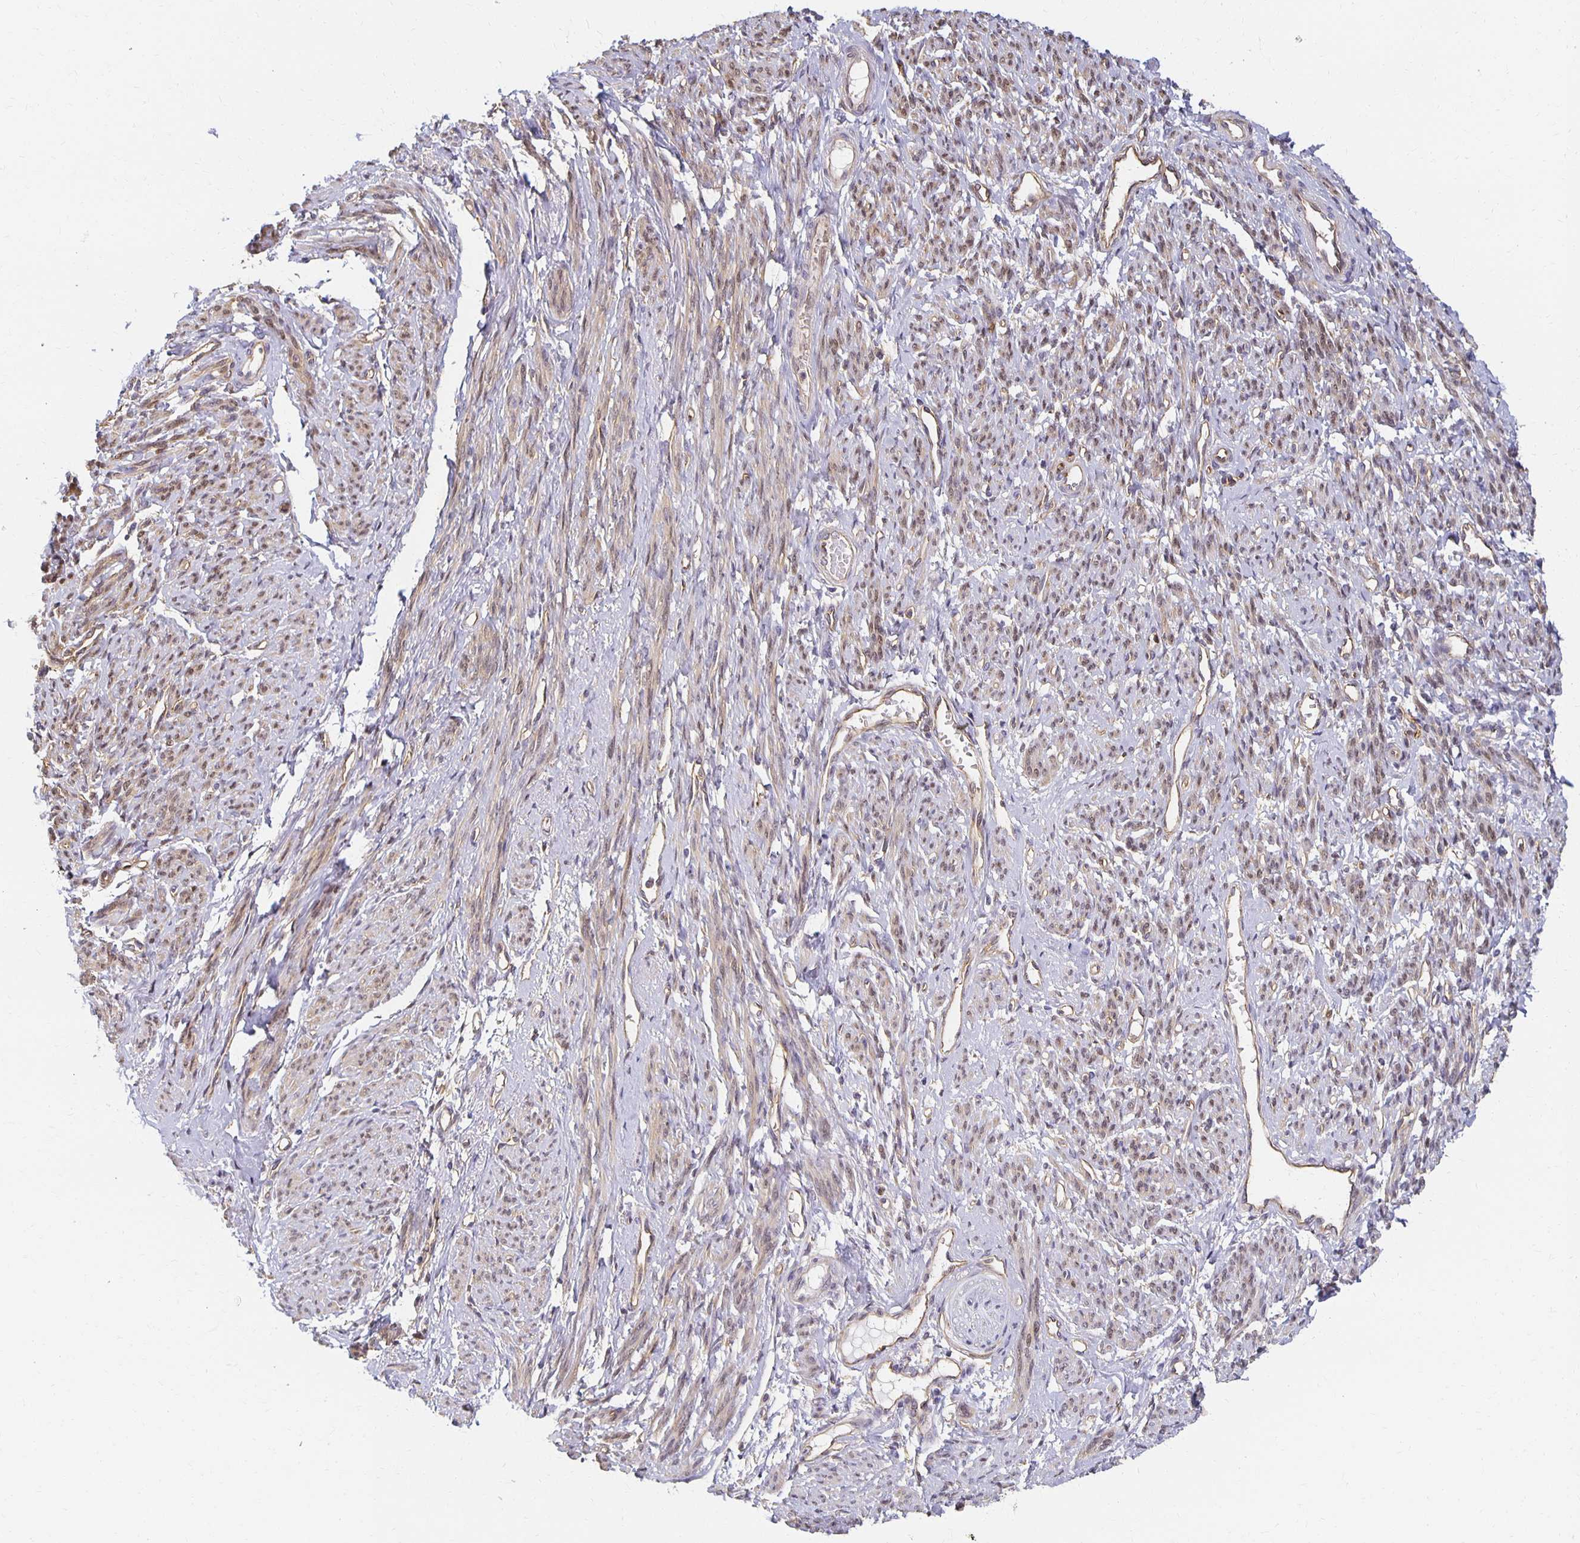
{"staining": {"intensity": "weak", "quantity": "25%-75%", "location": "cytoplasmic/membranous,nuclear"}, "tissue": "smooth muscle", "cell_type": "Smooth muscle cells", "image_type": "normal", "snomed": [{"axis": "morphology", "description": "Normal tissue, NOS"}, {"axis": "topography", "description": "Smooth muscle"}], "caption": "A low amount of weak cytoplasmic/membranous,nuclear positivity is appreciated in about 25%-75% of smooth muscle cells in benign smooth muscle.", "gene": "SORL1", "patient": {"sex": "female", "age": 65}}